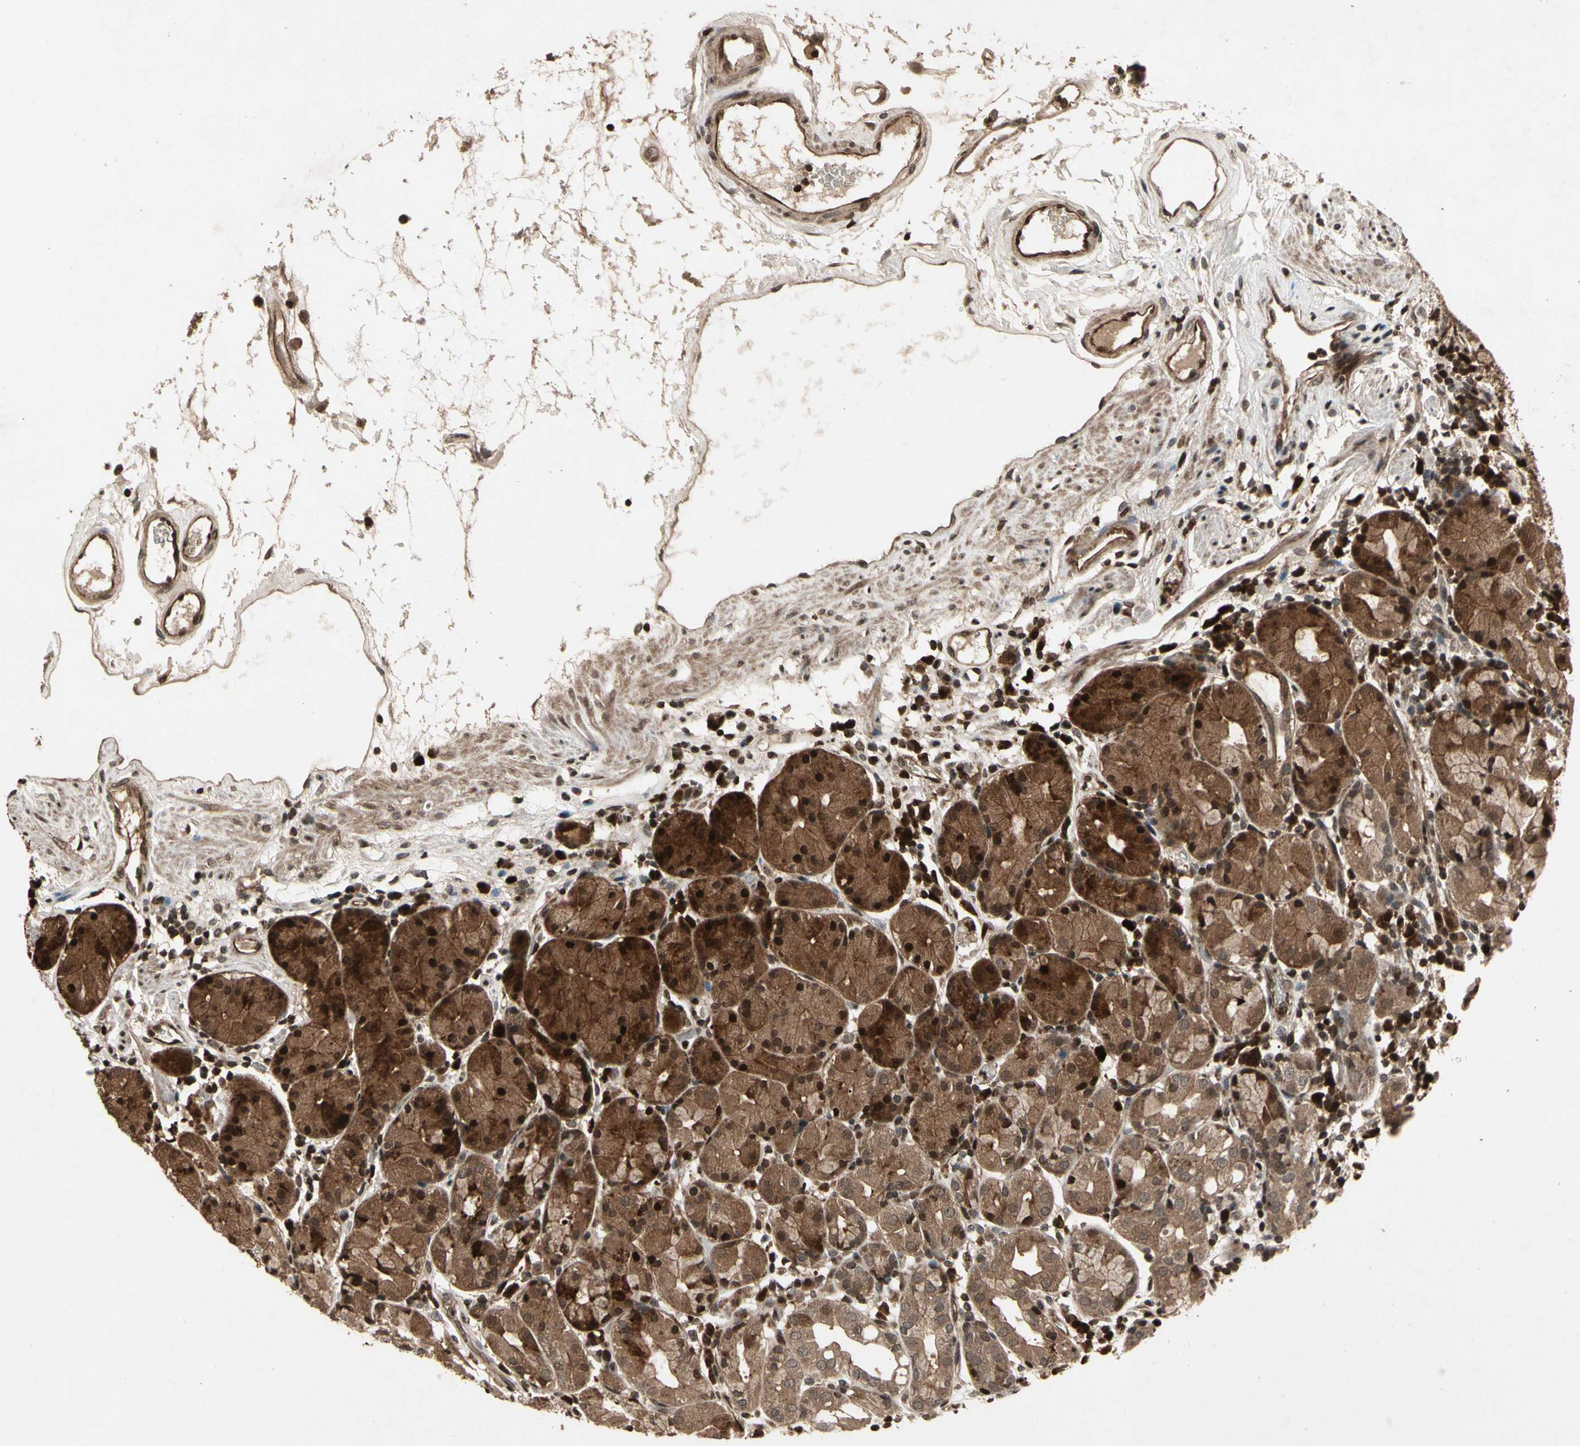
{"staining": {"intensity": "strong", "quantity": ">75%", "location": "cytoplasmic/membranous"}, "tissue": "stomach", "cell_type": "Glandular cells", "image_type": "normal", "snomed": [{"axis": "morphology", "description": "Normal tissue, NOS"}, {"axis": "topography", "description": "Stomach"}, {"axis": "topography", "description": "Stomach, lower"}], "caption": "The photomicrograph reveals staining of unremarkable stomach, revealing strong cytoplasmic/membranous protein expression (brown color) within glandular cells.", "gene": "GLRX", "patient": {"sex": "female", "age": 75}}